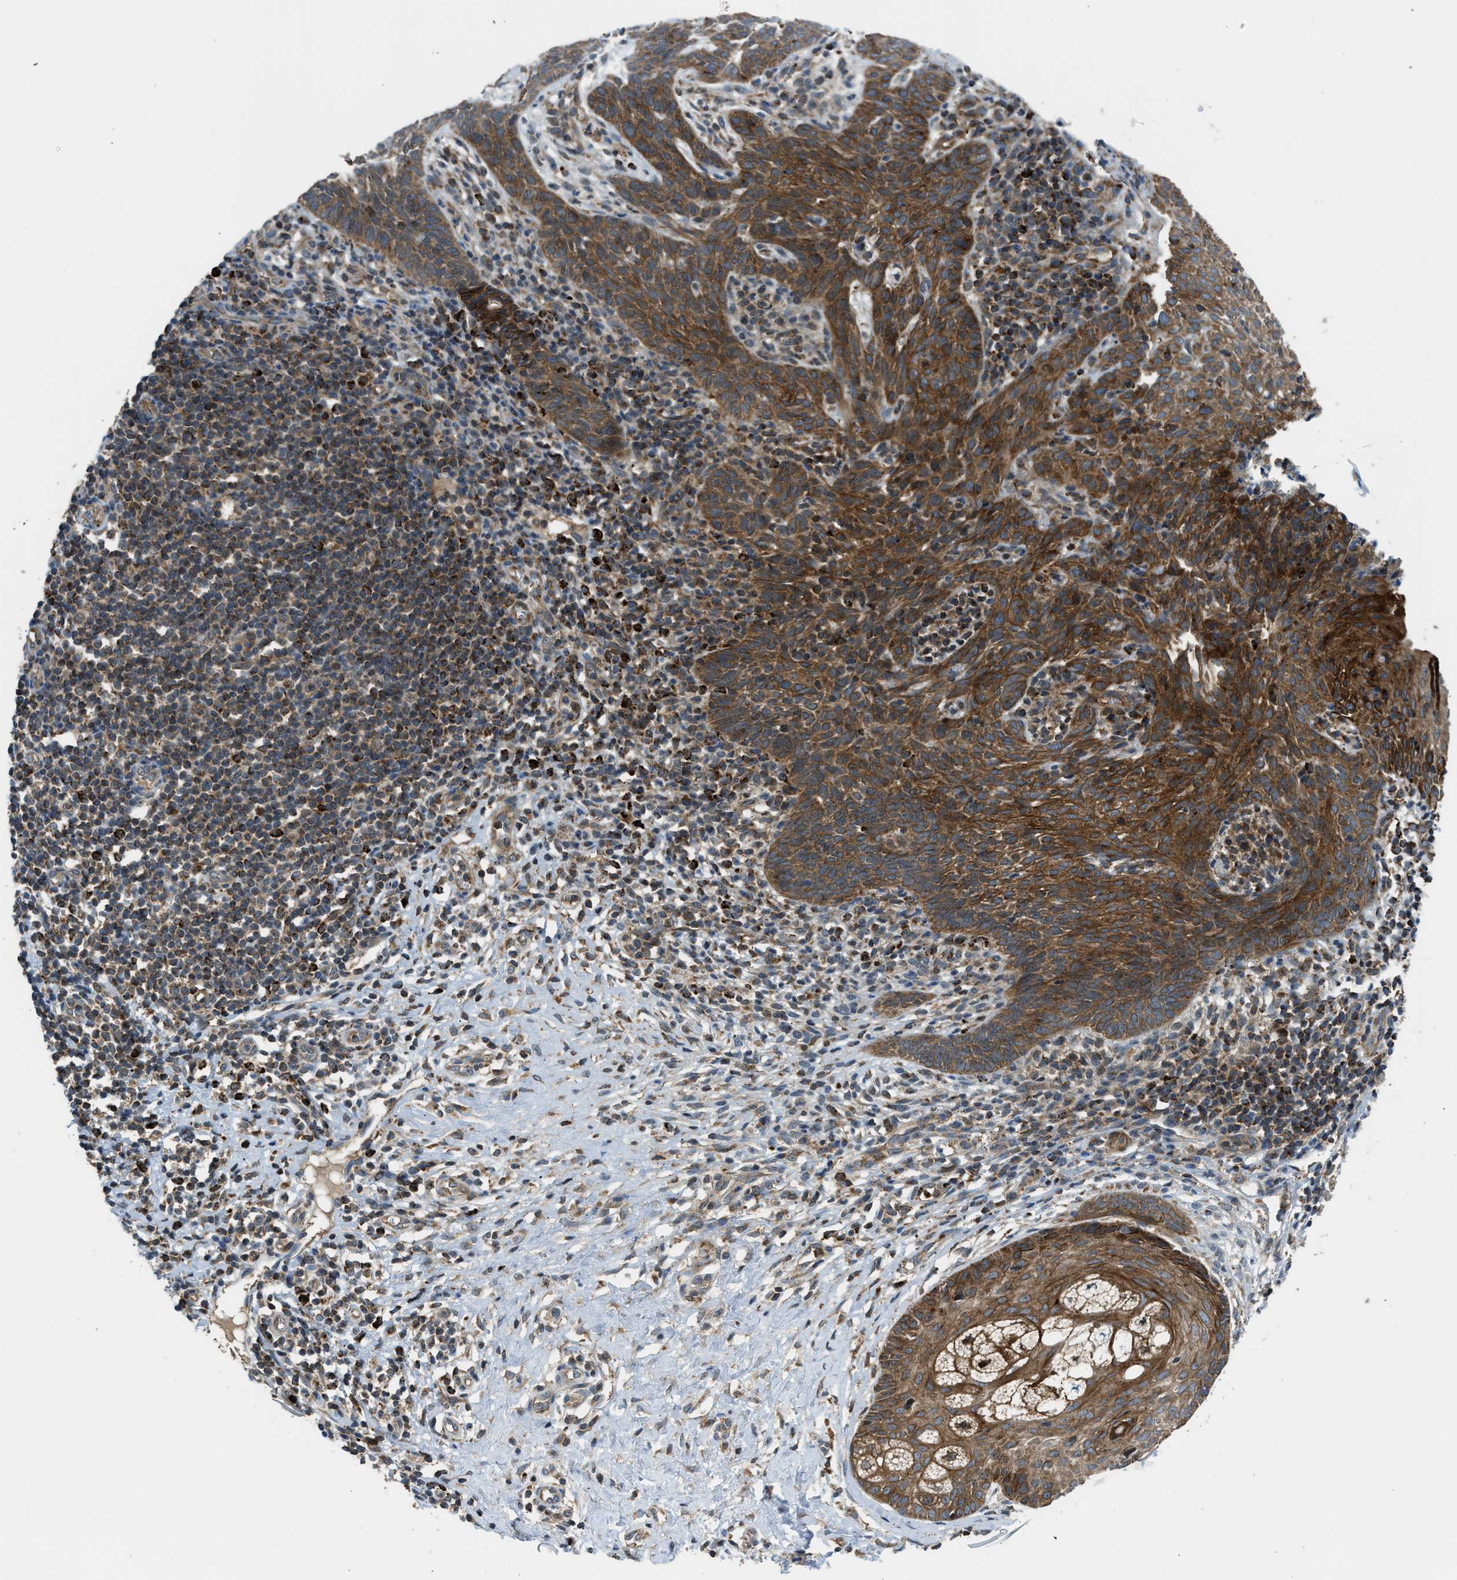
{"staining": {"intensity": "strong", "quantity": ">75%", "location": "cytoplasmic/membranous"}, "tissue": "skin cancer", "cell_type": "Tumor cells", "image_type": "cancer", "snomed": [{"axis": "morphology", "description": "Basal cell carcinoma"}, {"axis": "topography", "description": "Skin"}], "caption": "The photomicrograph shows staining of skin cancer (basal cell carcinoma), revealing strong cytoplasmic/membranous protein positivity (brown color) within tumor cells.", "gene": "SESN2", "patient": {"sex": "male", "age": 60}}